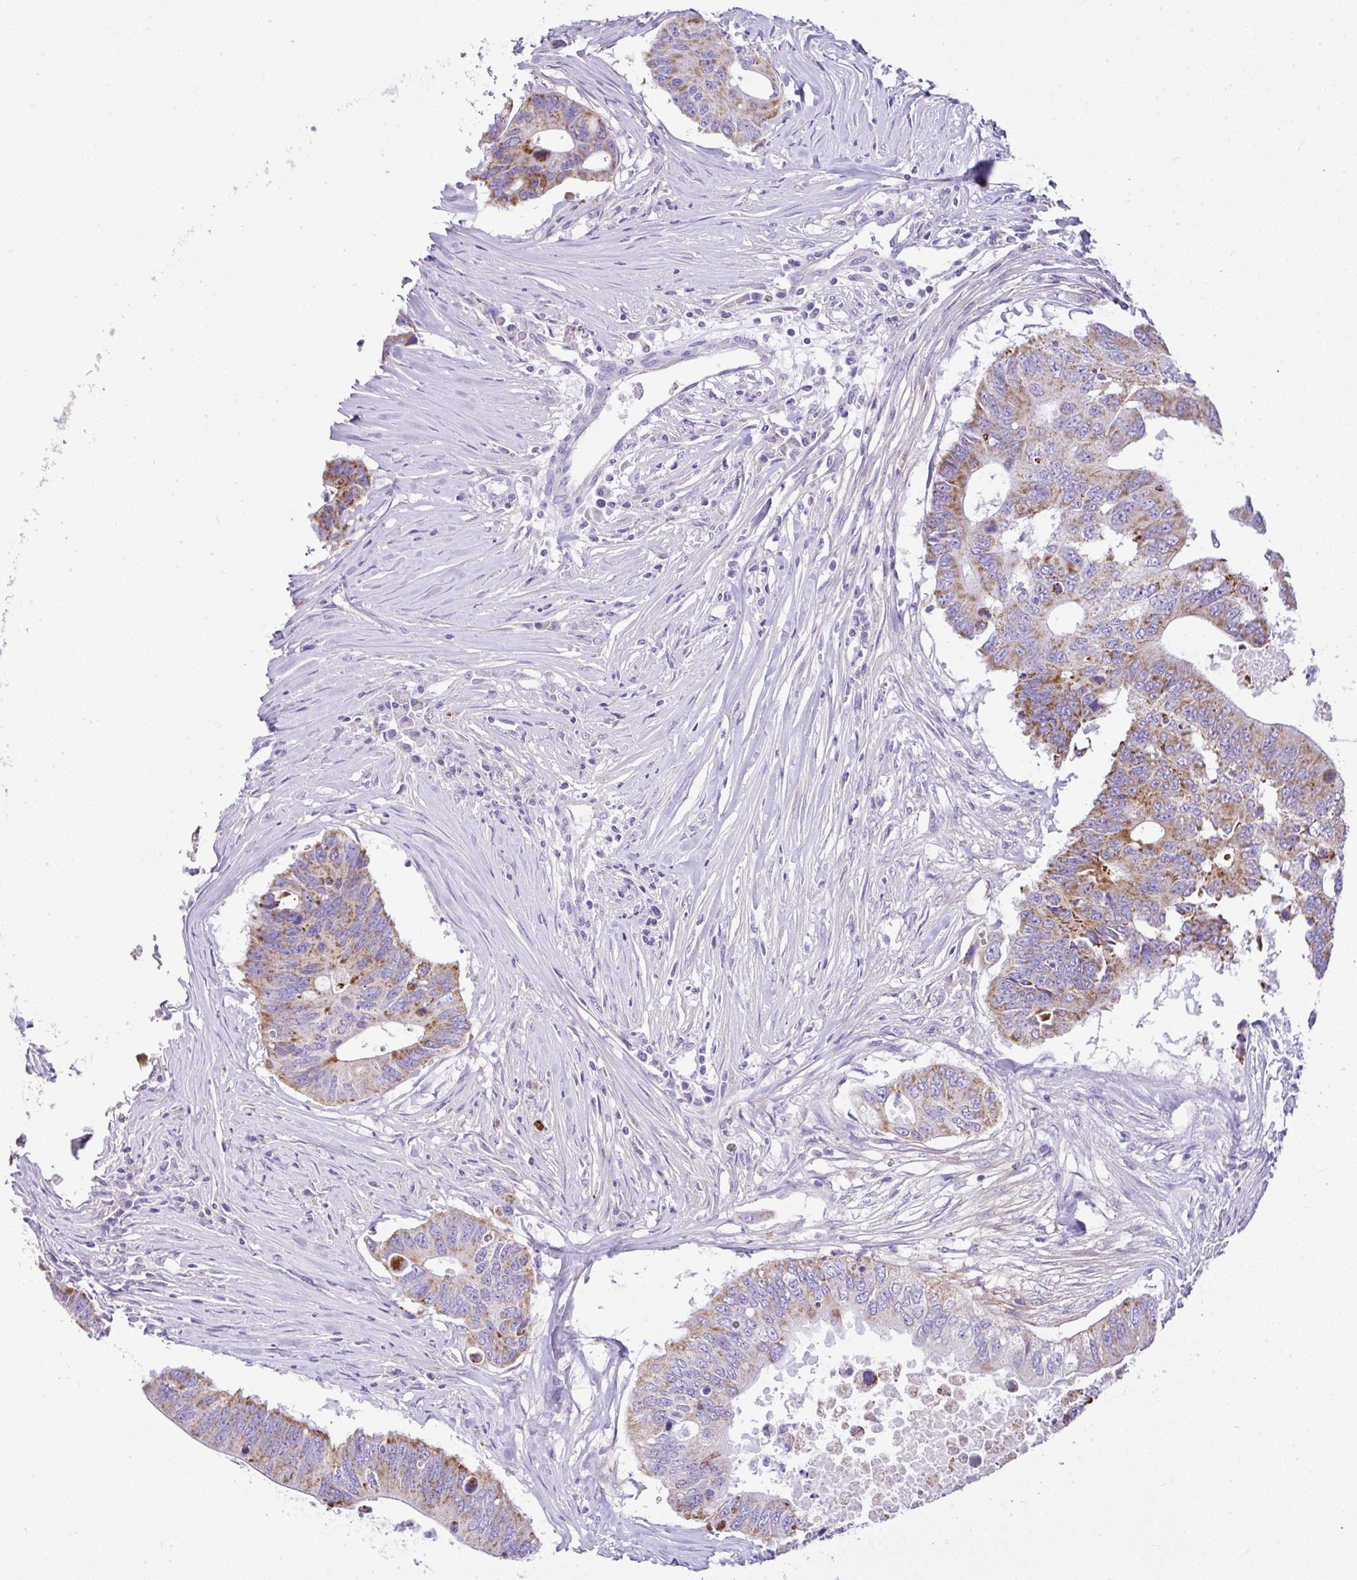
{"staining": {"intensity": "moderate", "quantity": "25%-75%", "location": "cytoplasmic/membranous"}, "tissue": "colorectal cancer", "cell_type": "Tumor cells", "image_type": "cancer", "snomed": [{"axis": "morphology", "description": "Adenocarcinoma, NOS"}, {"axis": "topography", "description": "Colon"}], "caption": "Immunohistochemistry (DAB (3,3'-diaminobenzidine)) staining of human adenocarcinoma (colorectal) reveals moderate cytoplasmic/membranous protein expression in approximately 25%-75% of tumor cells.", "gene": "SLC13A1", "patient": {"sex": "male", "age": 71}}